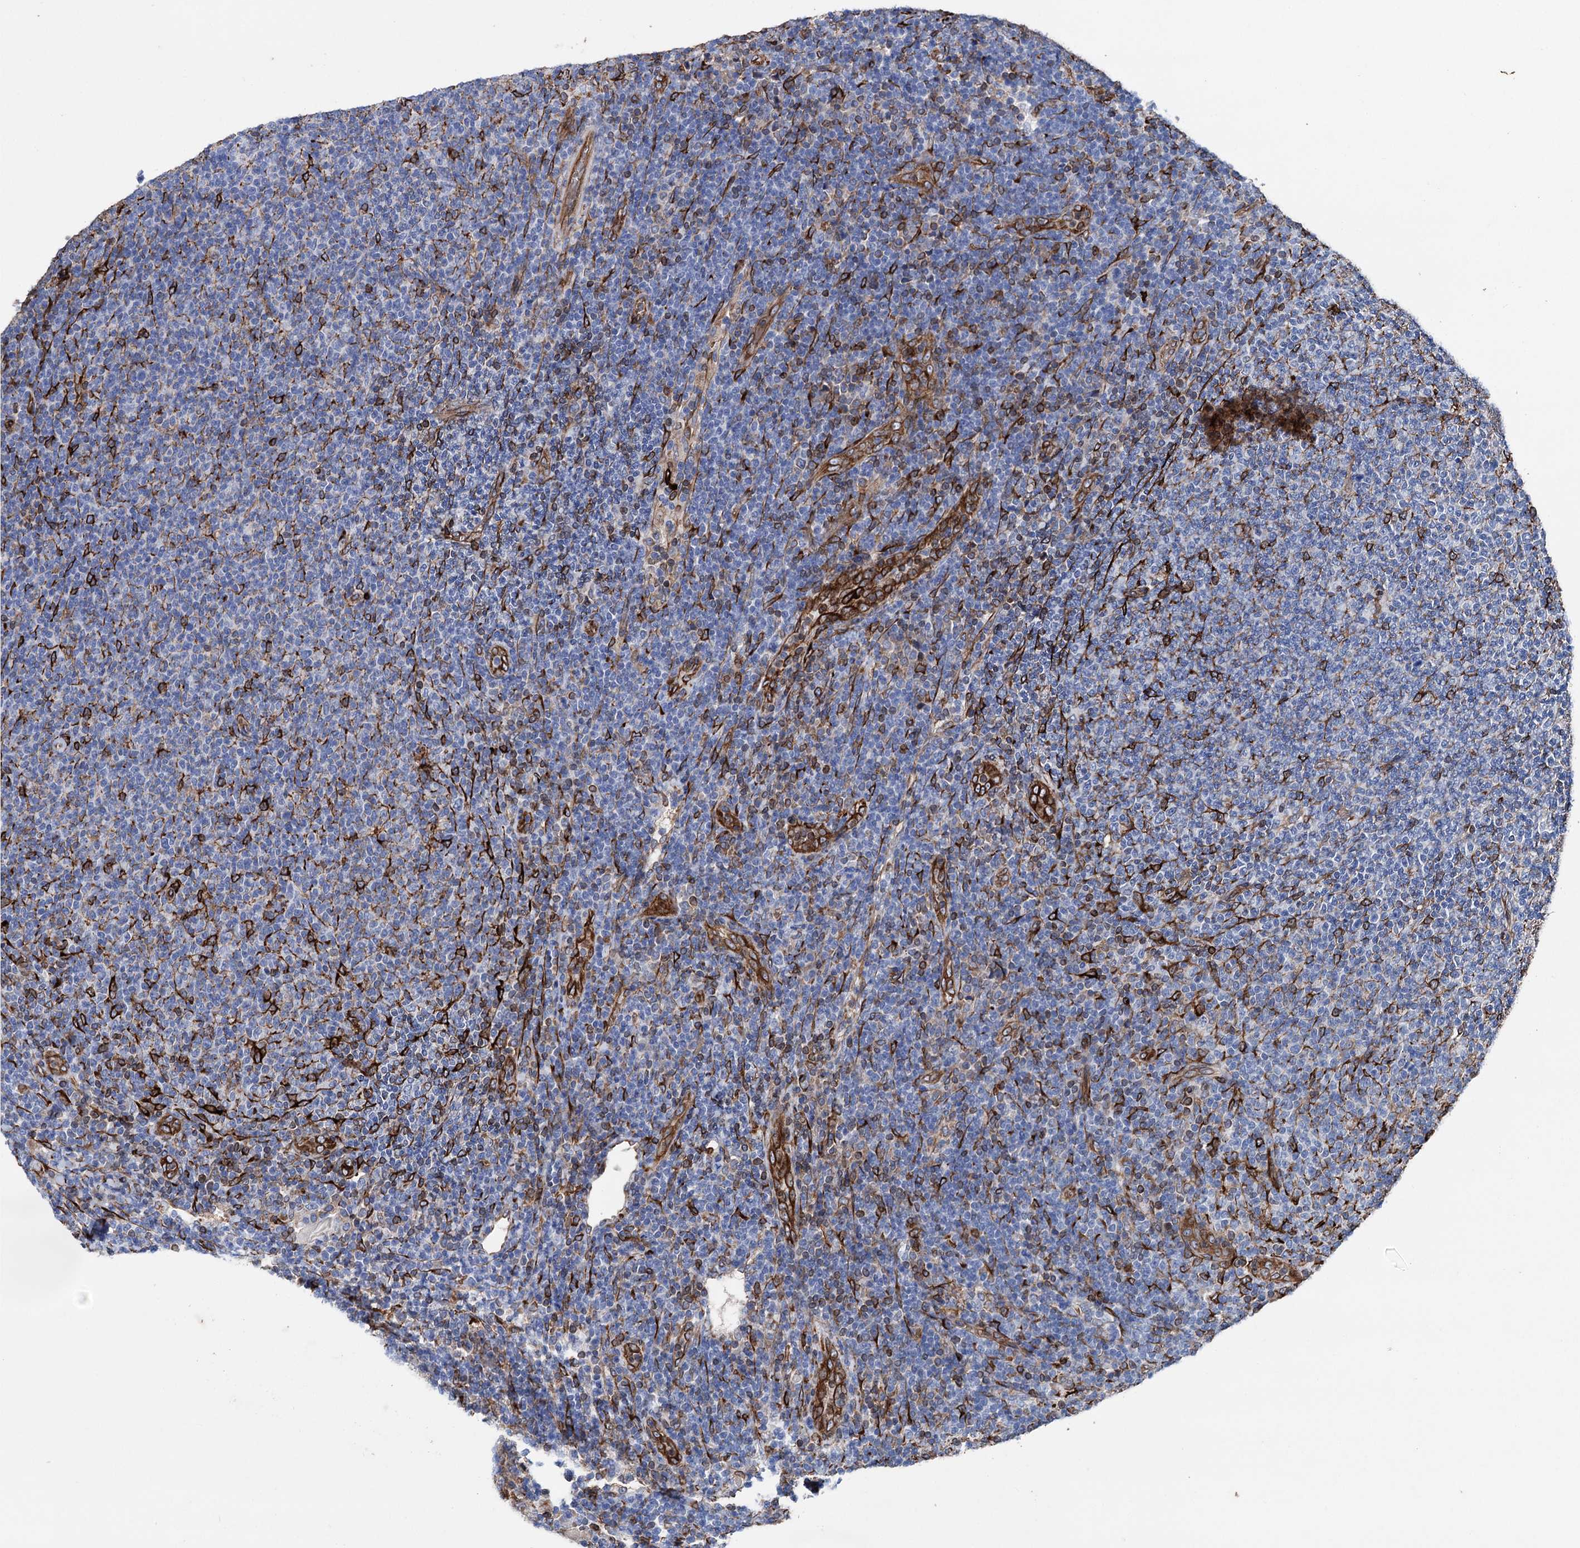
{"staining": {"intensity": "negative", "quantity": "none", "location": "none"}, "tissue": "lymphoma", "cell_type": "Tumor cells", "image_type": "cancer", "snomed": [{"axis": "morphology", "description": "Malignant lymphoma, non-Hodgkin's type, Low grade"}, {"axis": "topography", "description": "Lymph node"}], "caption": "Tumor cells are negative for protein expression in human malignant lymphoma, non-Hodgkin's type (low-grade). (Stains: DAB IHC with hematoxylin counter stain, Microscopy: brightfield microscopy at high magnification).", "gene": "STING1", "patient": {"sex": "male", "age": 66}}